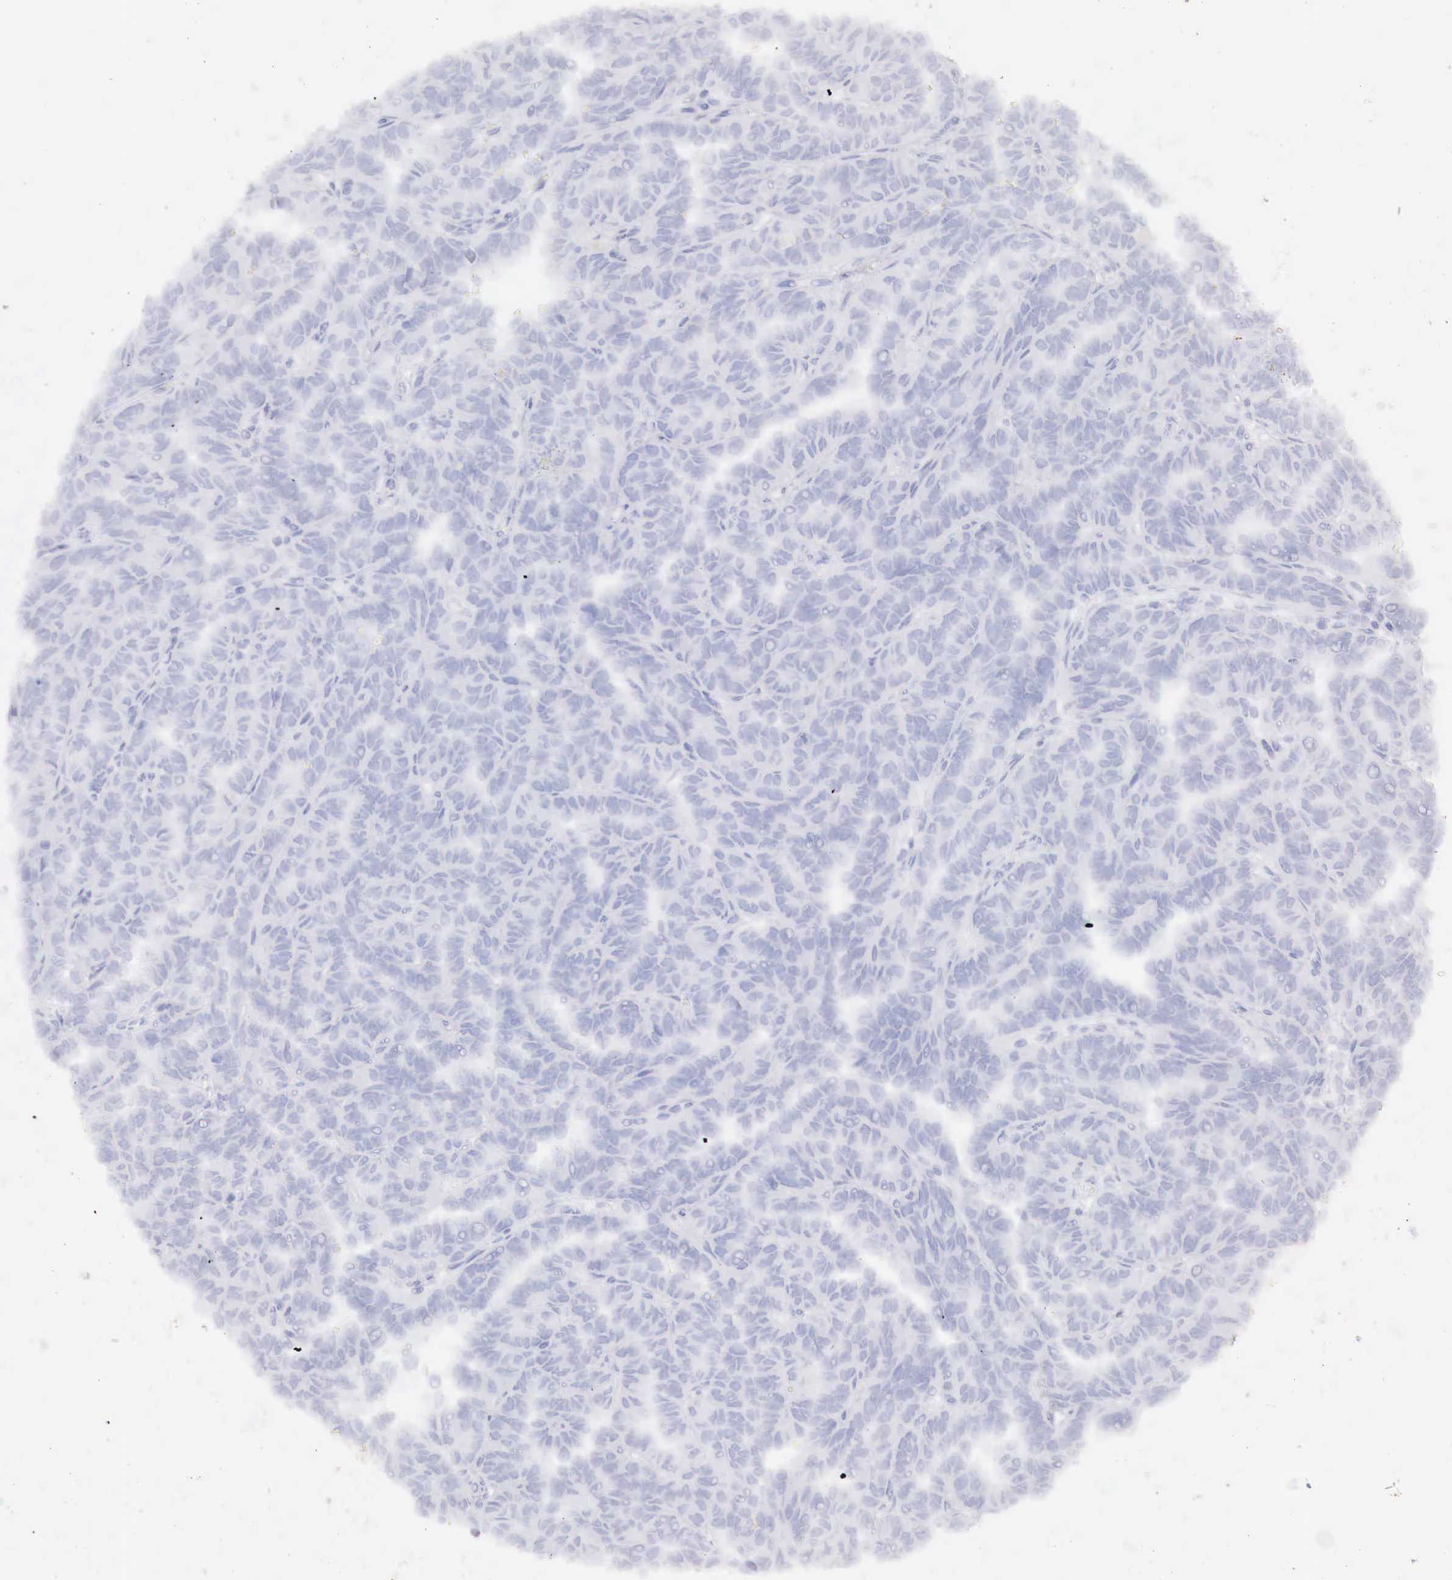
{"staining": {"intensity": "negative", "quantity": "none", "location": "none"}, "tissue": "renal cancer", "cell_type": "Tumor cells", "image_type": "cancer", "snomed": [{"axis": "morphology", "description": "Inflammation, NOS"}, {"axis": "morphology", "description": "Adenocarcinoma, NOS"}, {"axis": "topography", "description": "Kidney"}], "caption": "An image of renal cancer (adenocarcinoma) stained for a protein shows no brown staining in tumor cells.", "gene": "OTC", "patient": {"sex": "male", "age": 68}}